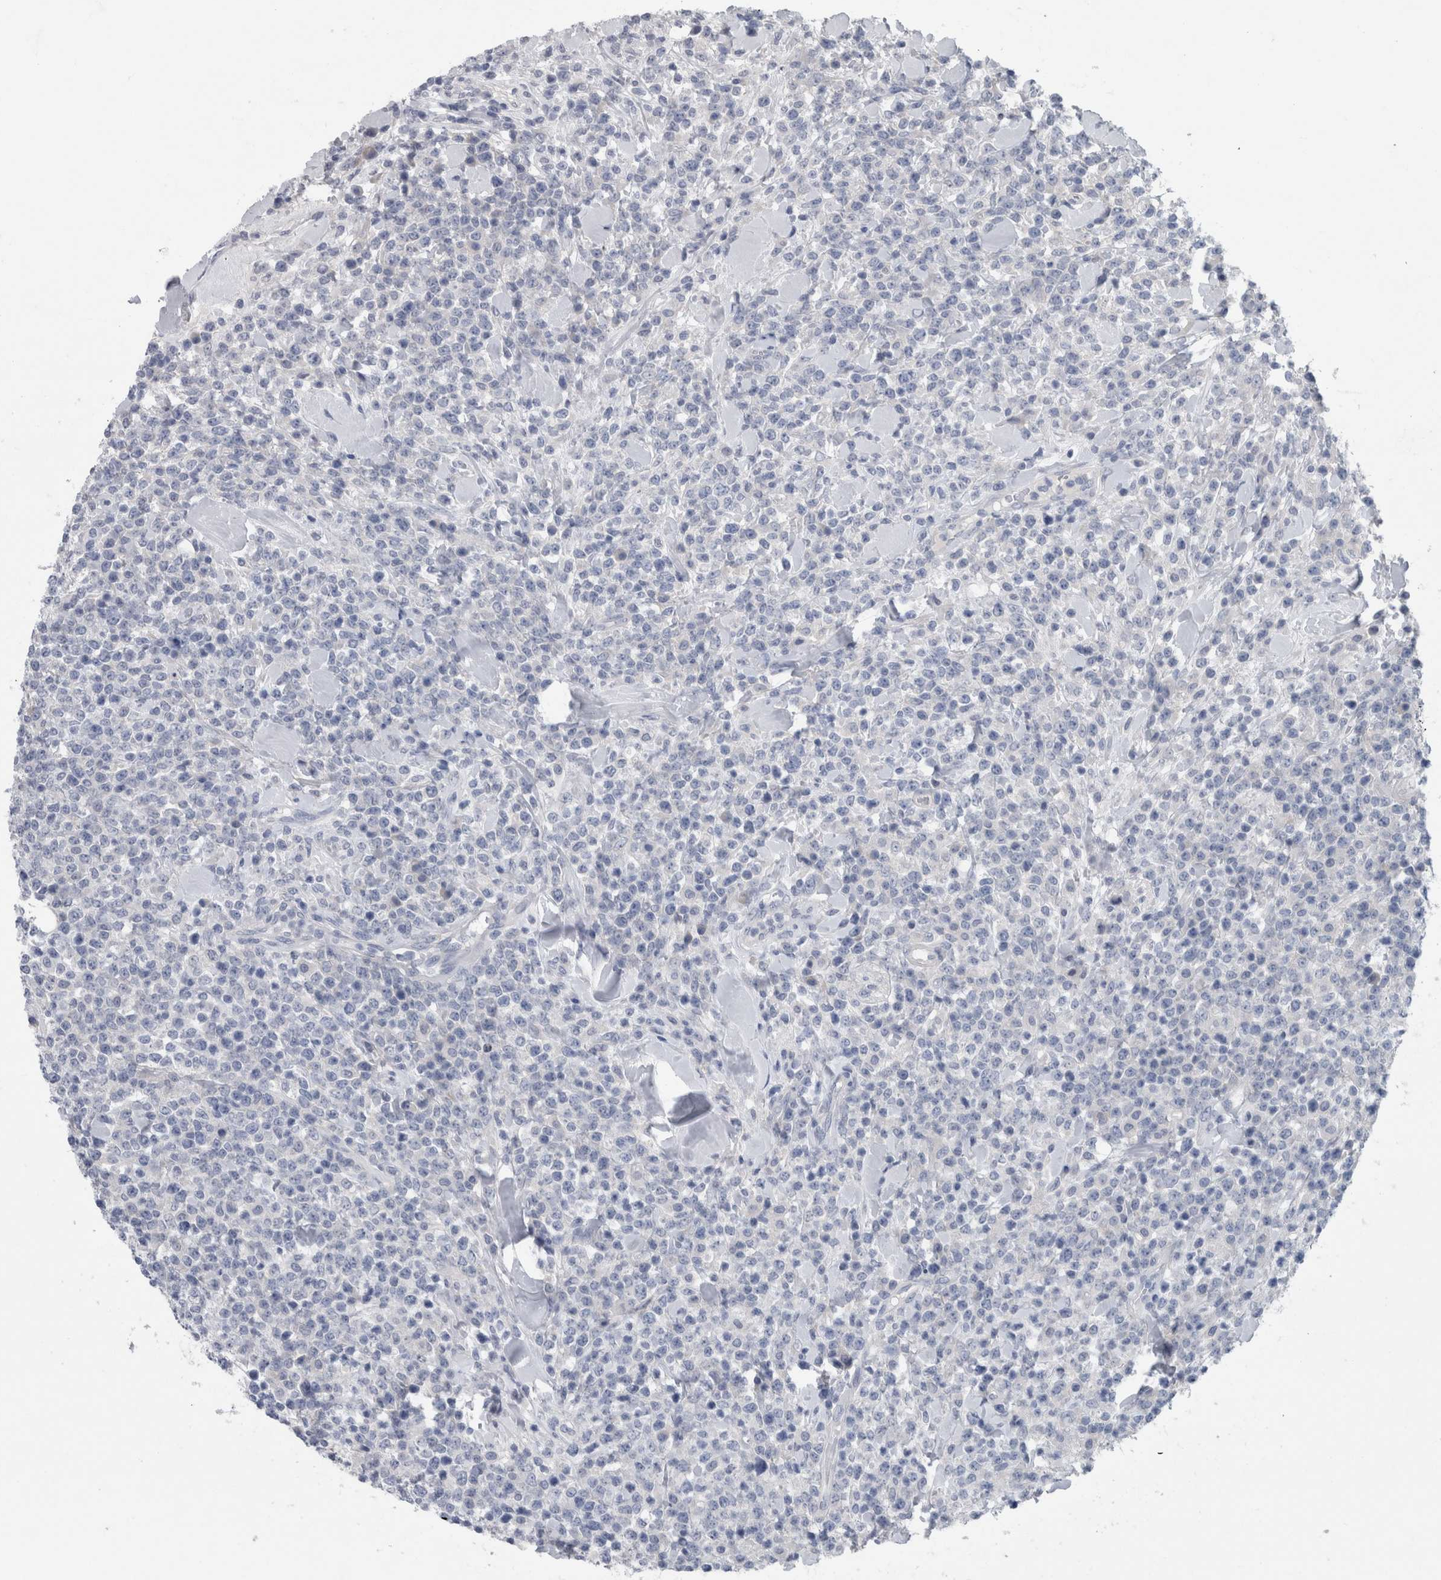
{"staining": {"intensity": "negative", "quantity": "none", "location": "none"}, "tissue": "lymphoma", "cell_type": "Tumor cells", "image_type": "cancer", "snomed": [{"axis": "morphology", "description": "Malignant lymphoma, non-Hodgkin's type, High grade"}, {"axis": "topography", "description": "Colon"}], "caption": "This is an IHC micrograph of human malignant lymphoma, non-Hodgkin's type (high-grade). There is no staining in tumor cells.", "gene": "FAM83H", "patient": {"sex": "female", "age": 53}}